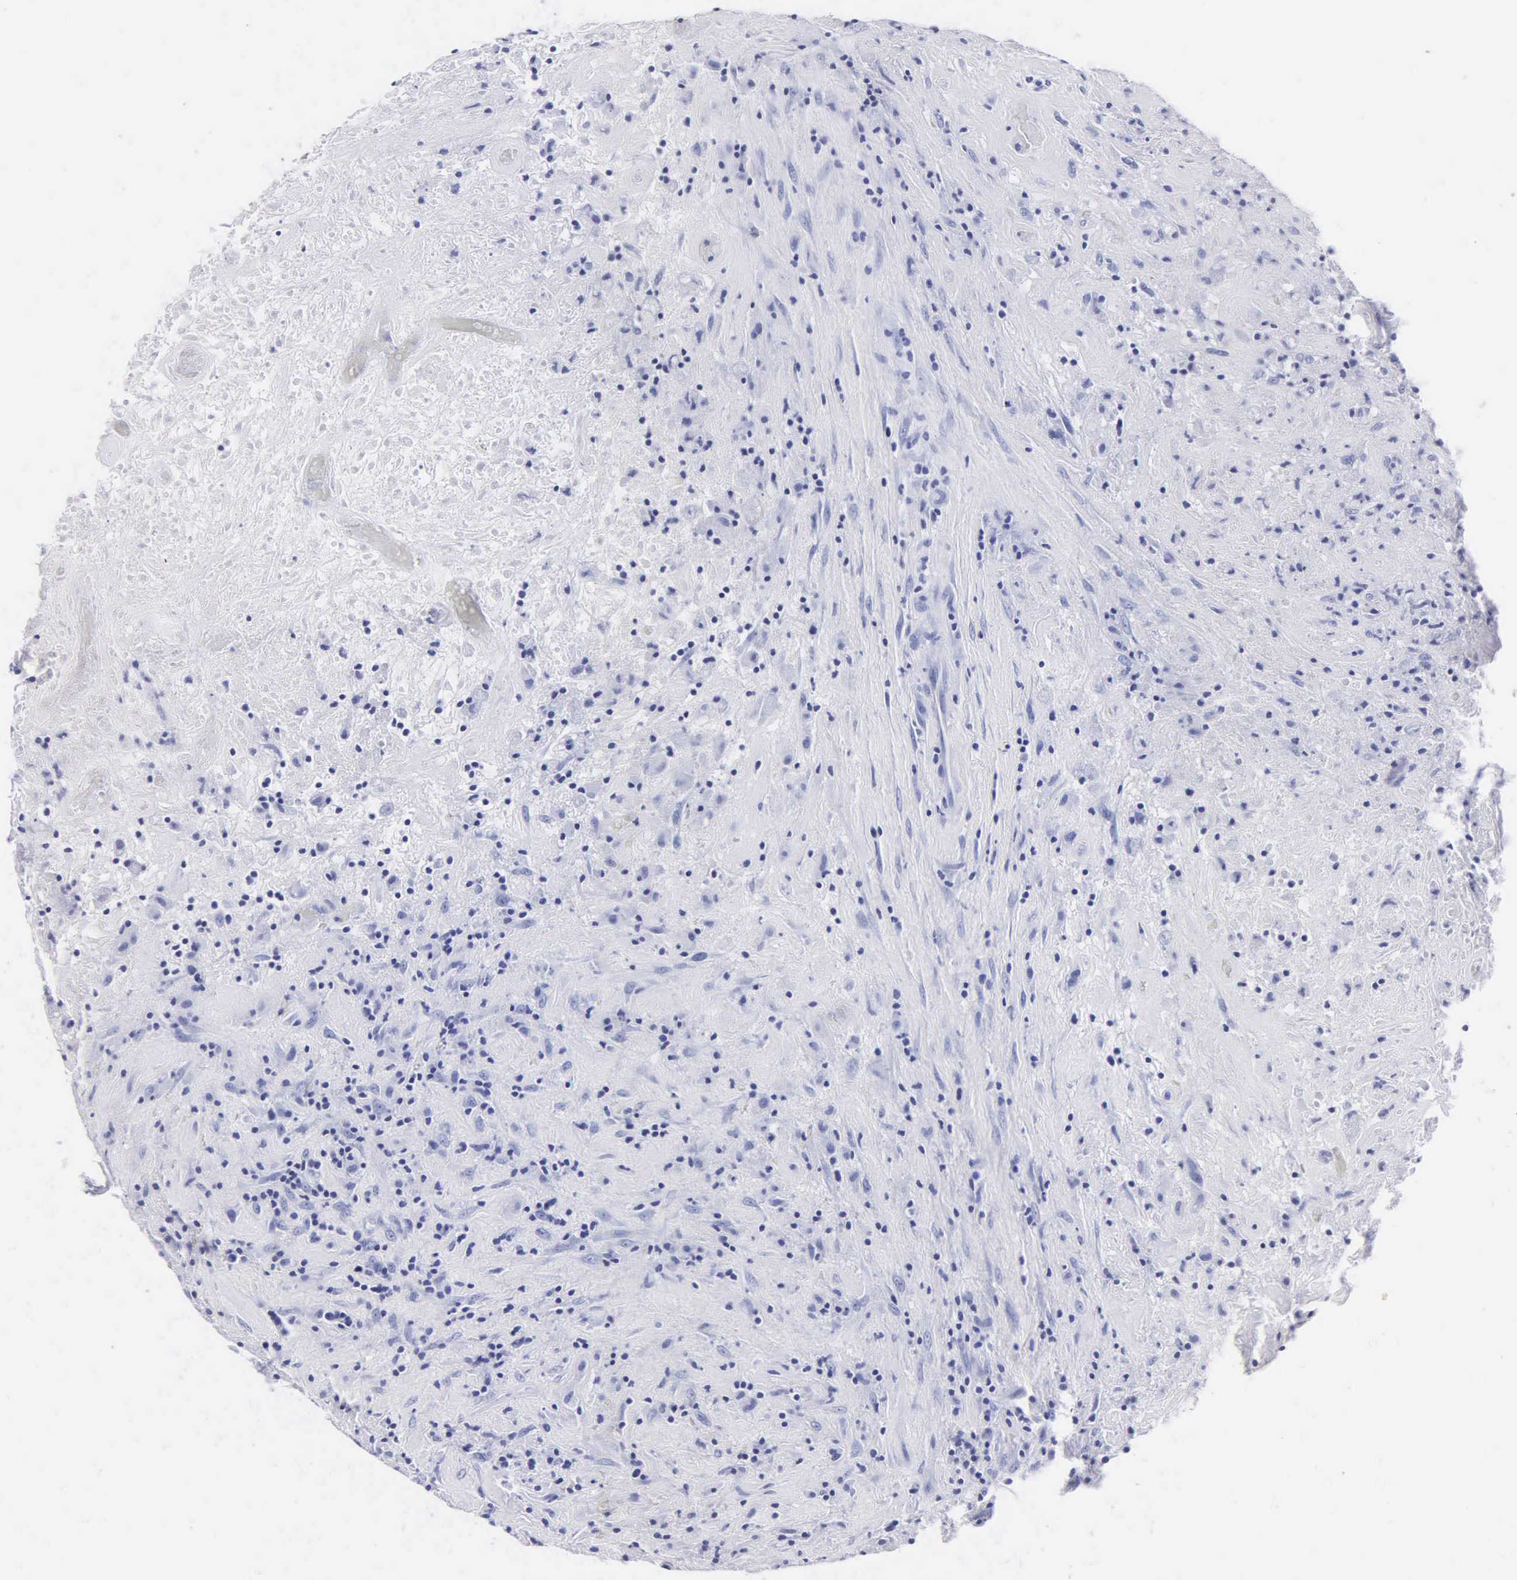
{"staining": {"intensity": "negative", "quantity": "none", "location": "none"}, "tissue": "lymphoma", "cell_type": "Tumor cells", "image_type": "cancer", "snomed": [{"axis": "morphology", "description": "Hodgkin's disease, NOS"}, {"axis": "topography", "description": "Lymph node"}], "caption": "Tumor cells are negative for protein expression in human lymphoma.", "gene": "MB", "patient": {"sex": "male", "age": 46}}